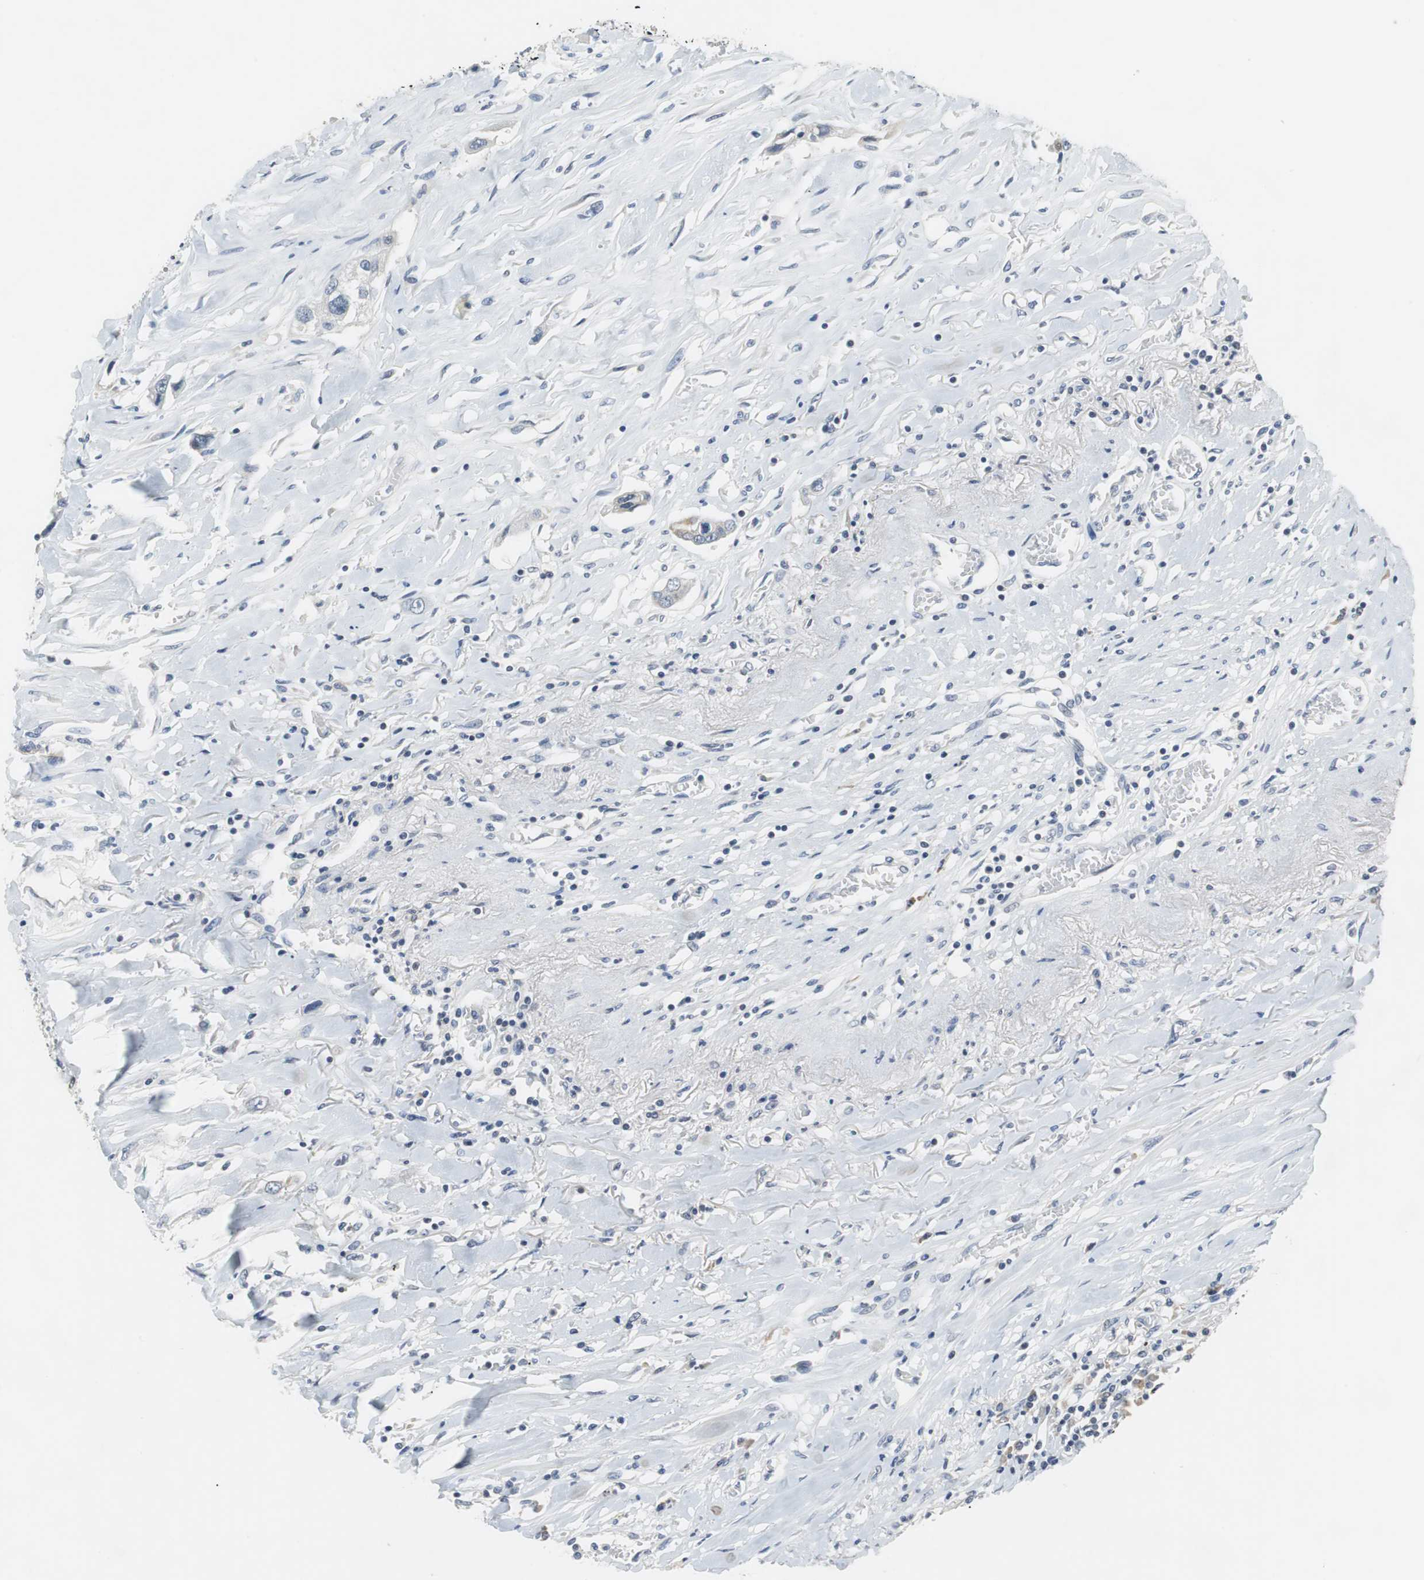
{"staining": {"intensity": "negative", "quantity": "none", "location": "none"}, "tissue": "lung cancer", "cell_type": "Tumor cells", "image_type": "cancer", "snomed": [{"axis": "morphology", "description": "Squamous cell carcinoma, NOS"}, {"axis": "topography", "description": "Lung"}], "caption": "Immunohistochemical staining of lung cancer (squamous cell carcinoma) displays no significant staining in tumor cells. (Immunohistochemistry (ihc), brightfield microscopy, high magnification).", "gene": "GLCCI1", "patient": {"sex": "male", "age": 71}}